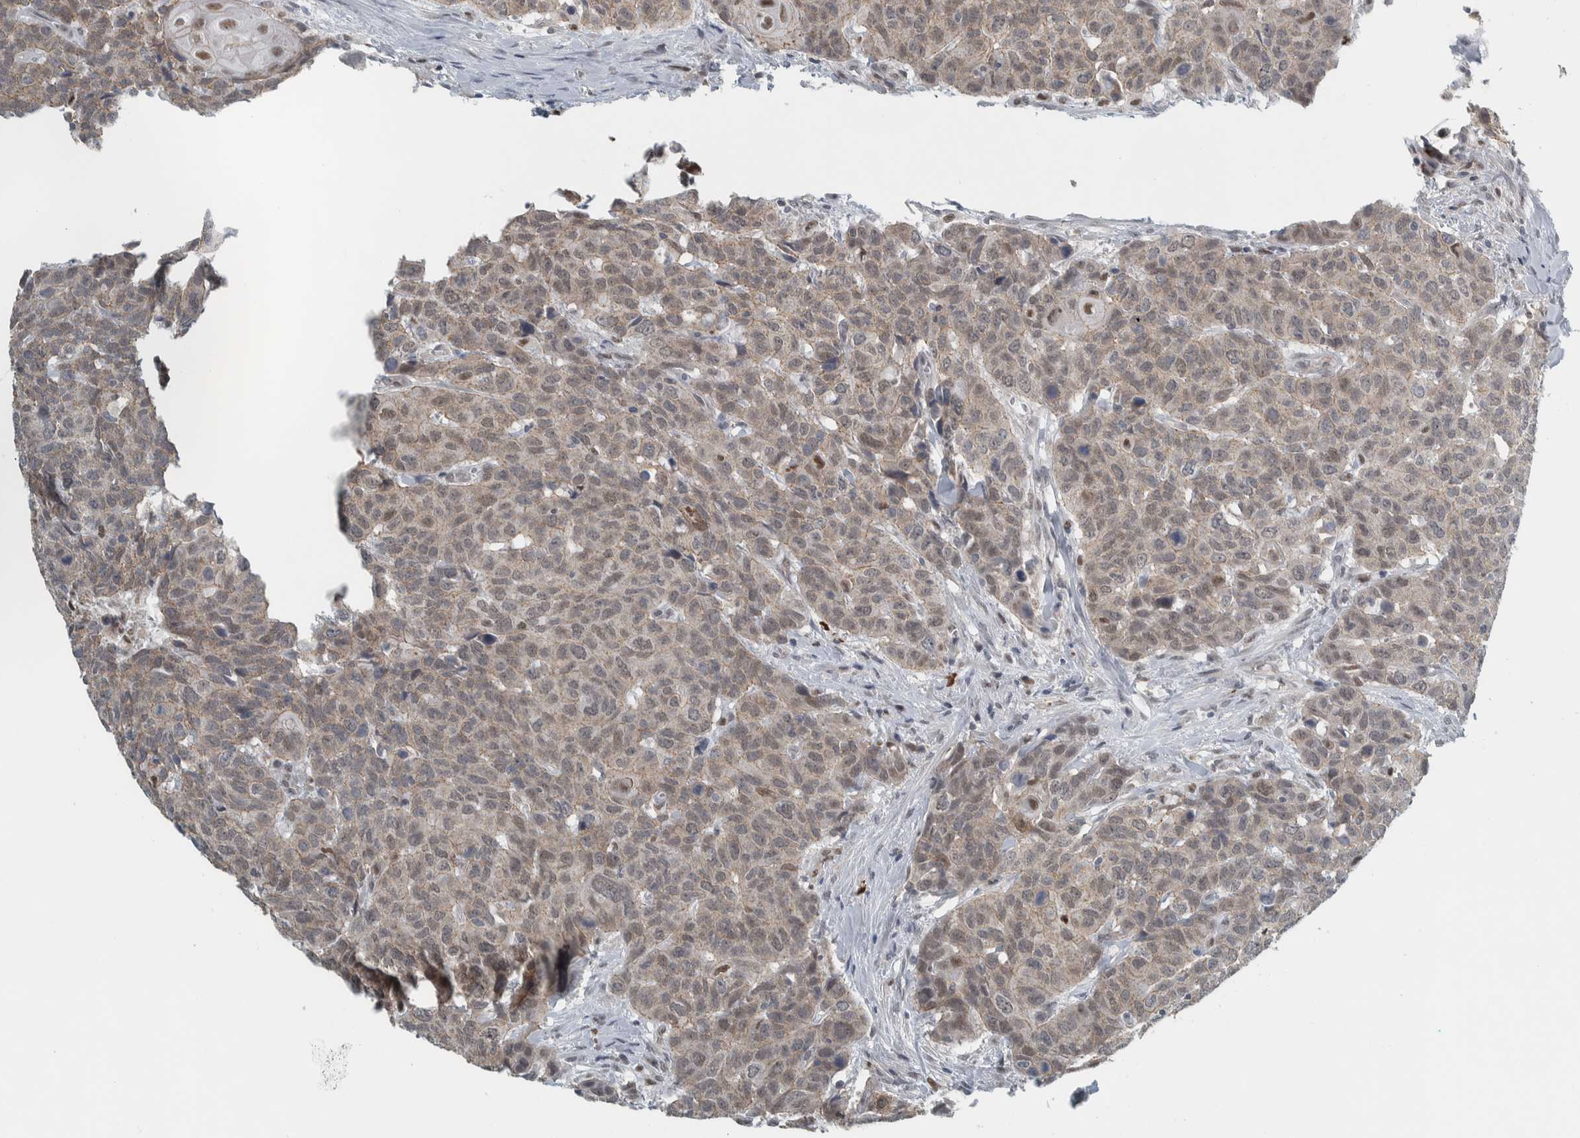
{"staining": {"intensity": "weak", "quantity": ">75%", "location": "cytoplasmic/membranous"}, "tissue": "head and neck cancer", "cell_type": "Tumor cells", "image_type": "cancer", "snomed": [{"axis": "morphology", "description": "Squamous cell carcinoma, NOS"}, {"axis": "topography", "description": "Head-Neck"}], "caption": "Protein staining of head and neck cancer tissue reveals weak cytoplasmic/membranous staining in about >75% of tumor cells.", "gene": "ADPRM", "patient": {"sex": "male", "age": 66}}